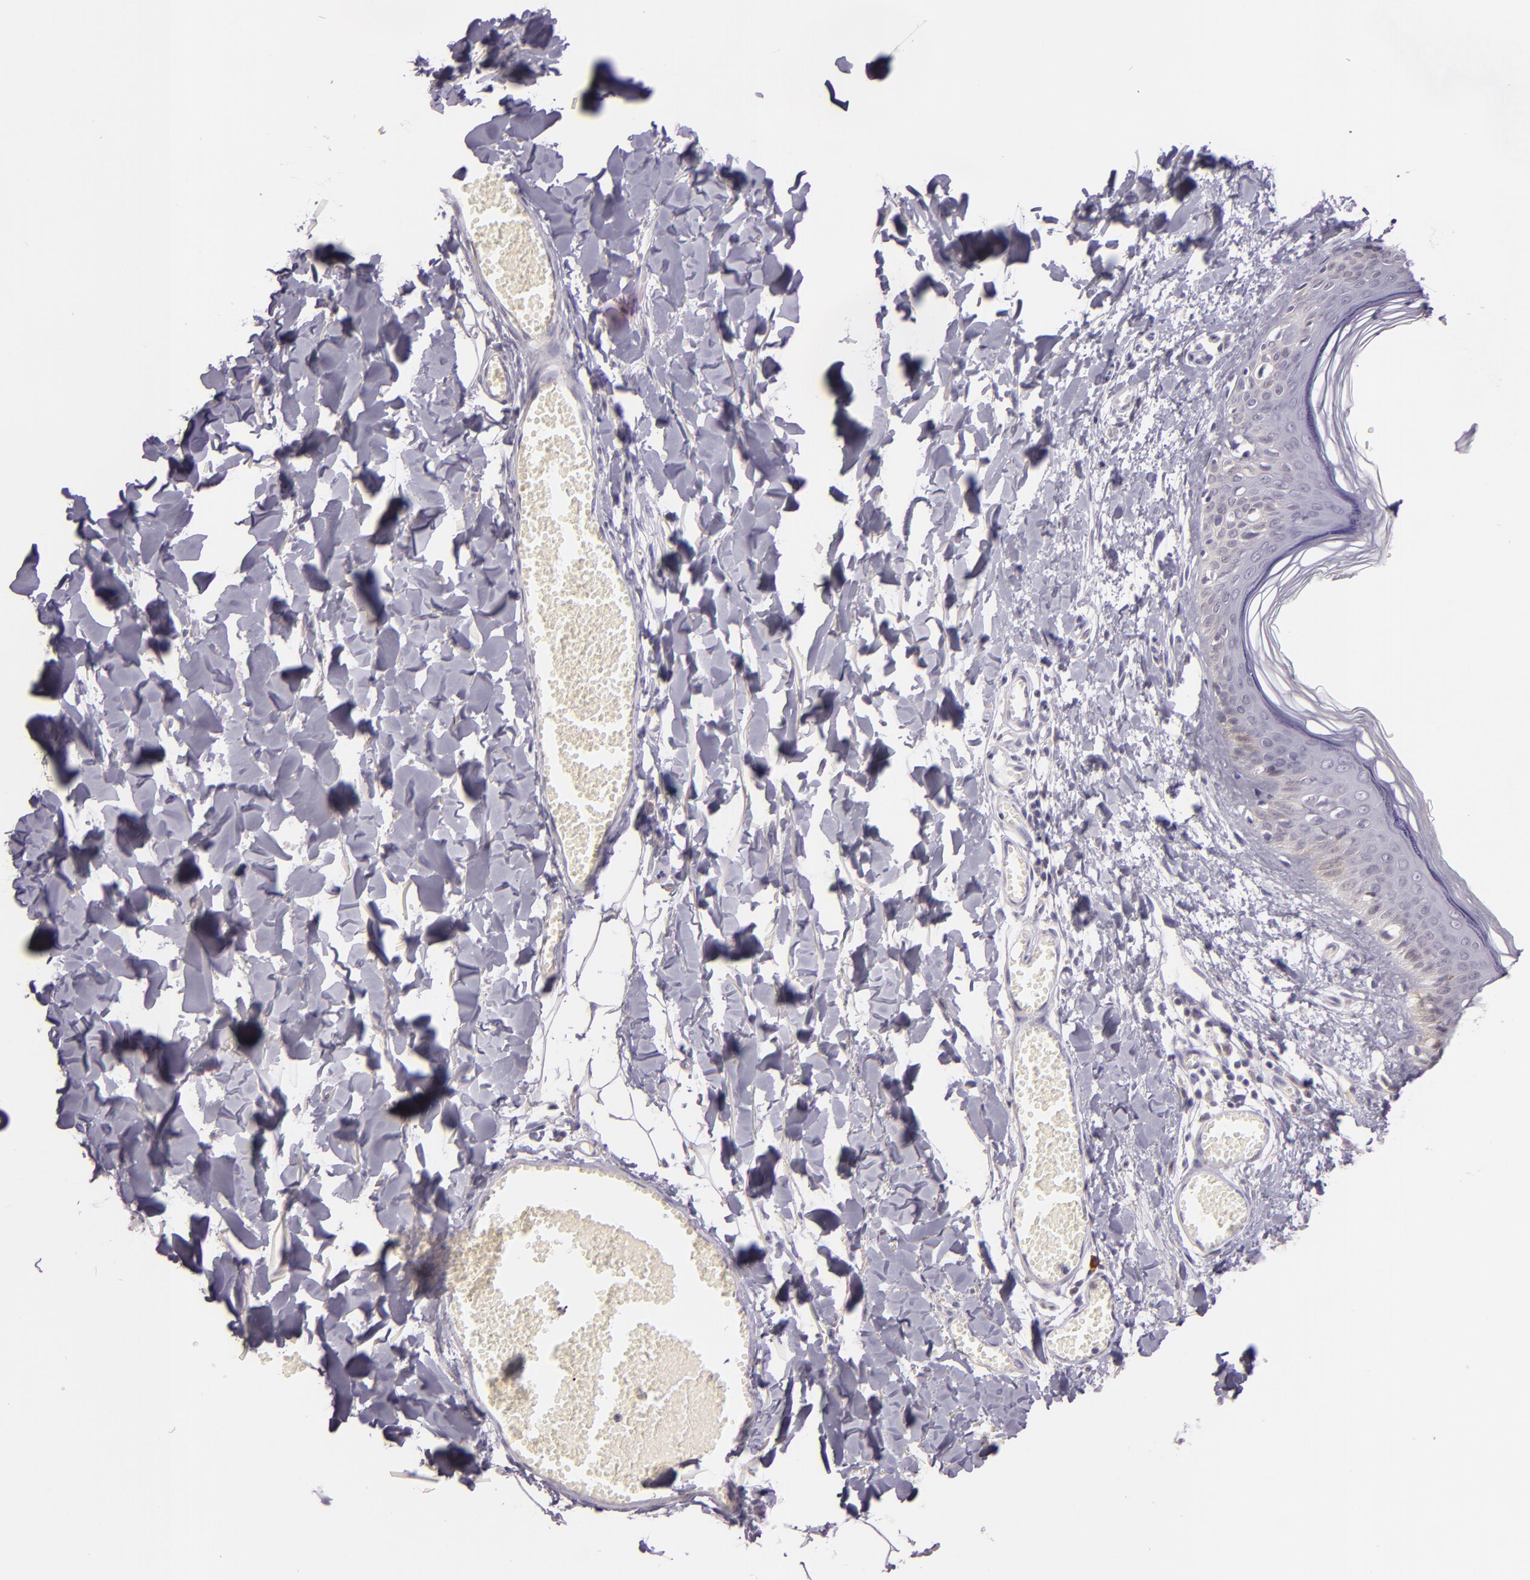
{"staining": {"intensity": "negative", "quantity": "none", "location": "none"}, "tissue": "skin", "cell_type": "Fibroblasts", "image_type": "normal", "snomed": [{"axis": "morphology", "description": "Normal tissue, NOS"}, {"axis": "morphology", "description": "Sarcoma, NOS"}, {"axis": "topography", "description": "Skin"}, {"axis": "topography", "description": "Soft tissue"}], "caption": "High magnification brightfield microscopy of benign skin stained with DAB (brown) and counterstained with hematoxylin (blue): fibroblasts show no significant positivity. (Brightfield microscopy of DAB IHC at high magnification).", "gene": "CHEK2", "patient": {"sex": "female", "age": 51}}